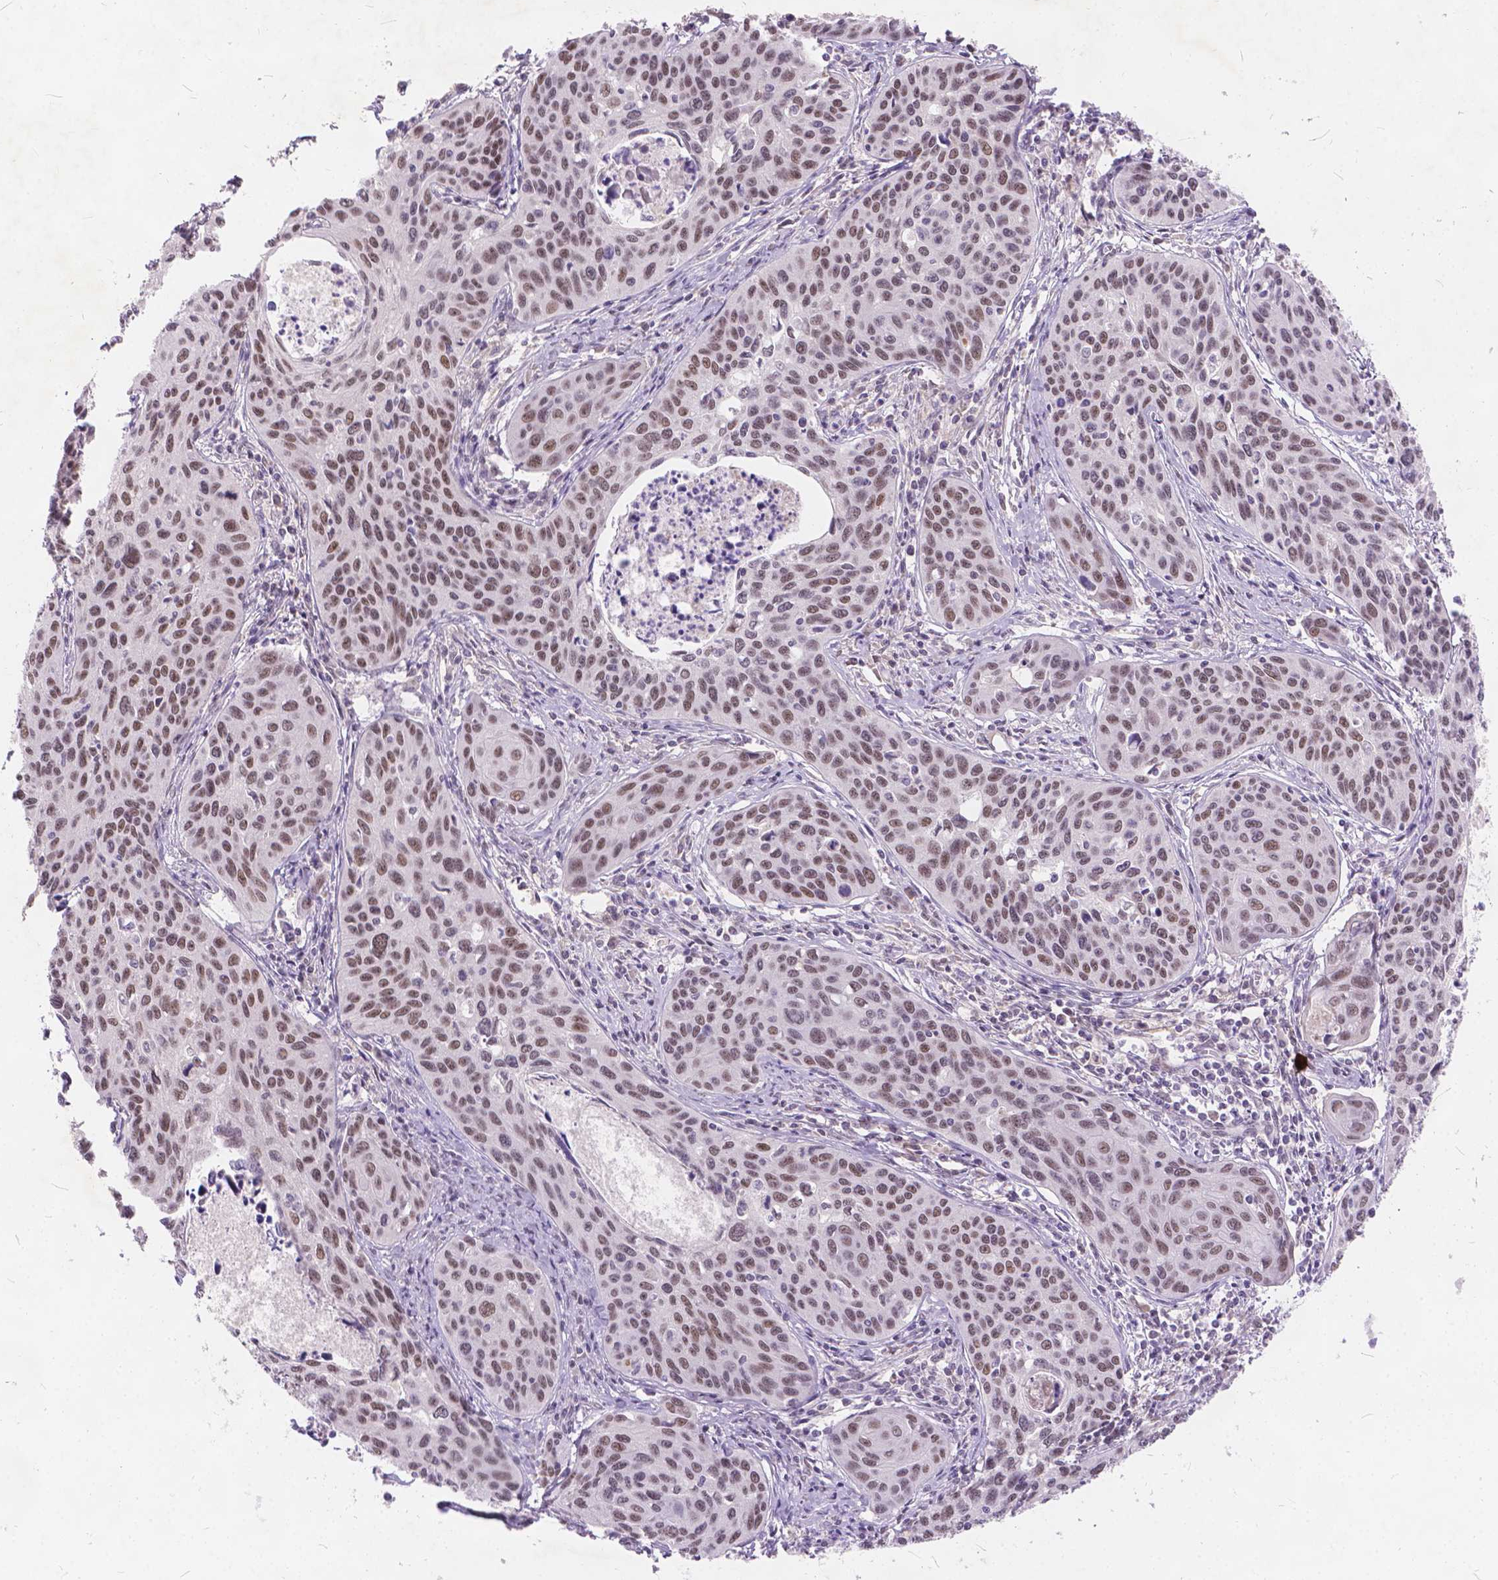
{"staining": {"intensity": "weak", "quantity": ">75%", "location": "nuclear"}, "tissue": "cervical cancer", "cell_type": "Tumor cells", "image_type": "cancer", "snomed": [{"axis": "morphology", "description": "Squamous cell carcinoma, NOS"}, {"axis": "topography", "description": "Cervix"}], "caption": "A histopathology image of human cervical cancer stained for a protein reveals weak nuclear brown staining in tumor cells.", "gene": "FAM53A", "patient": {"sex": "female", "age": 31}}